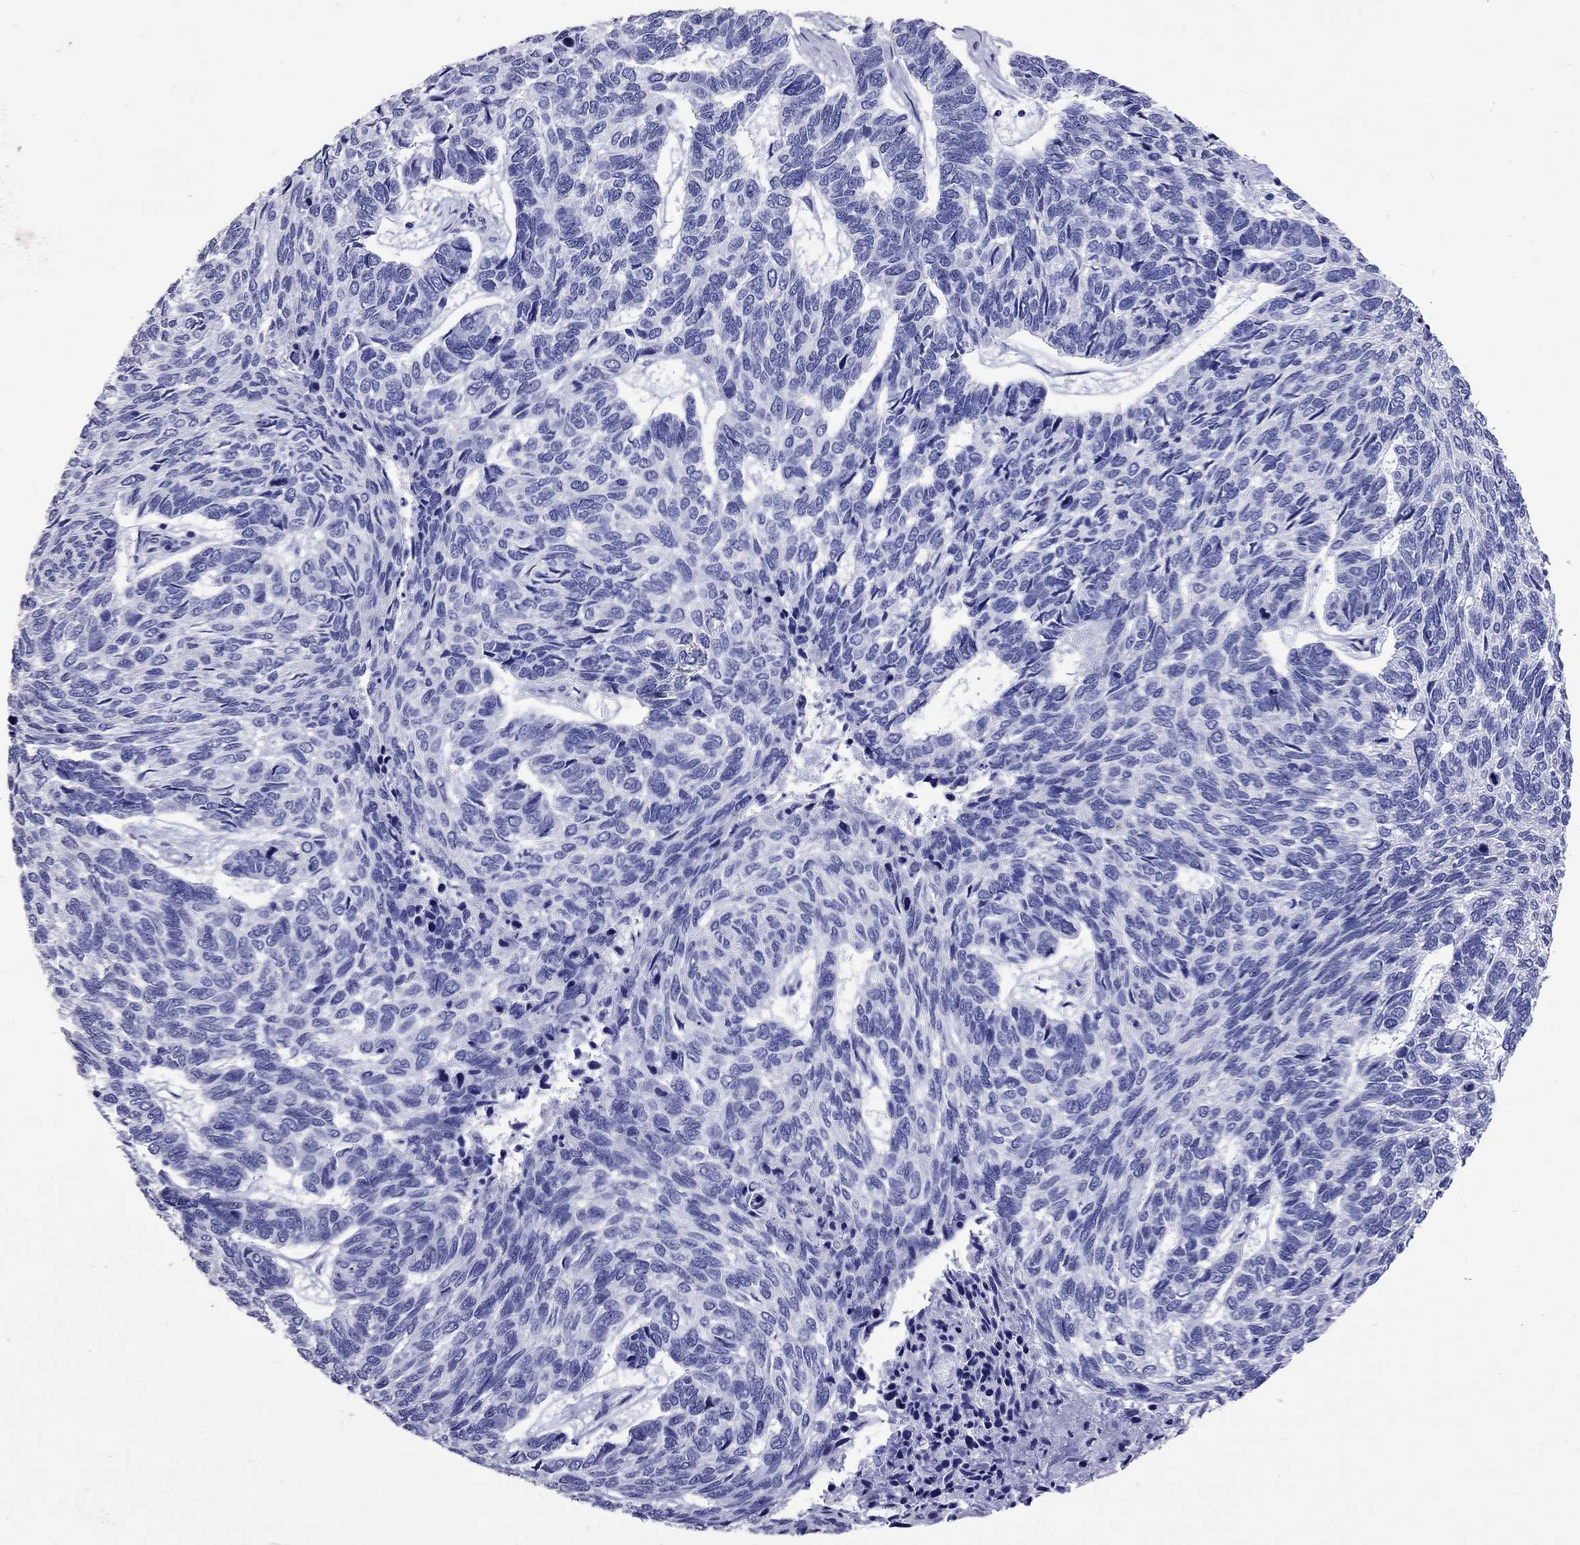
{"staining": {"intensity": "negative", "quantity": "none", "location": "none"}, "tissue": "skin cancer", "cell_type": "Tumor cells", "image_type": "cancer", "snomed": [{"axis": "morphology", "description": "Basal cell carcinoma"}, {"axis": "topography", "description": "Skin"}], "caption": "Tumor cells are negative for brown protein staining in skin basal cell carcinoma. (DAB immunohistochemistry, high magnification).", "gene": "KIAA2012", "patient": {"sex": "female", "age": 65}}